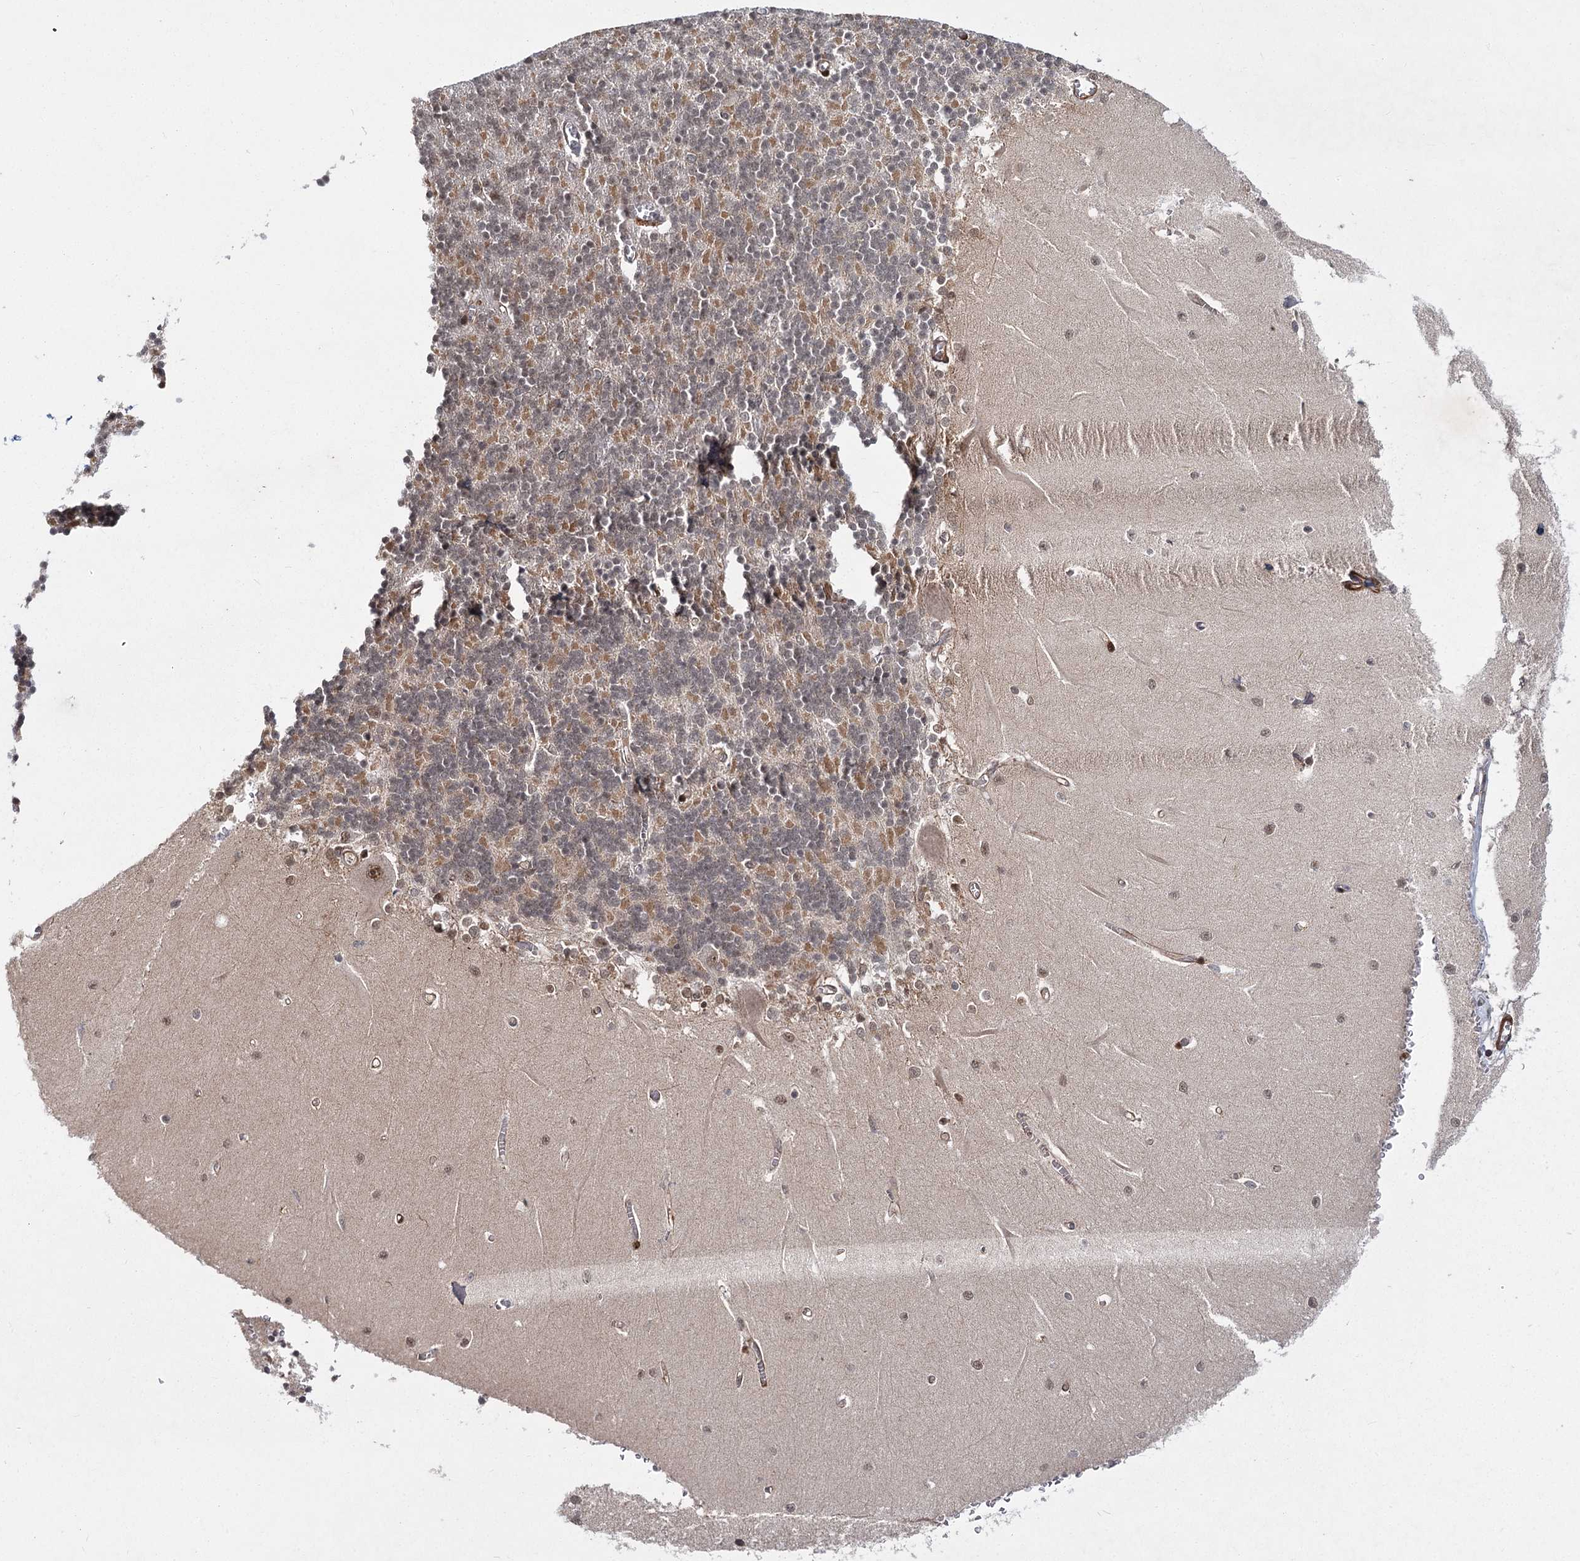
{"staining": {"intensity": "moderate", "quantity": "25%-75%", "location": "cytoplasmic/membranous,nuclear"}, "tissue": "cerebellum", "cell_type": "Cells in granular layer", "image_type": "normal", "snomed": [{"axis": "morphology", "description": "Normal tissue, NOS"}, {"axis": "topography", "description": "Cerebellum"}], "caption": "Immunohistochemical staining of normal cerebellum demonstrates medium levels of moderate cytoplasmic/membranous,nuclear expression in about 25%-75% of cells in granular layer.", "gene": "ZCCHC24", "patient": {"sex": "male", "age": 37}}